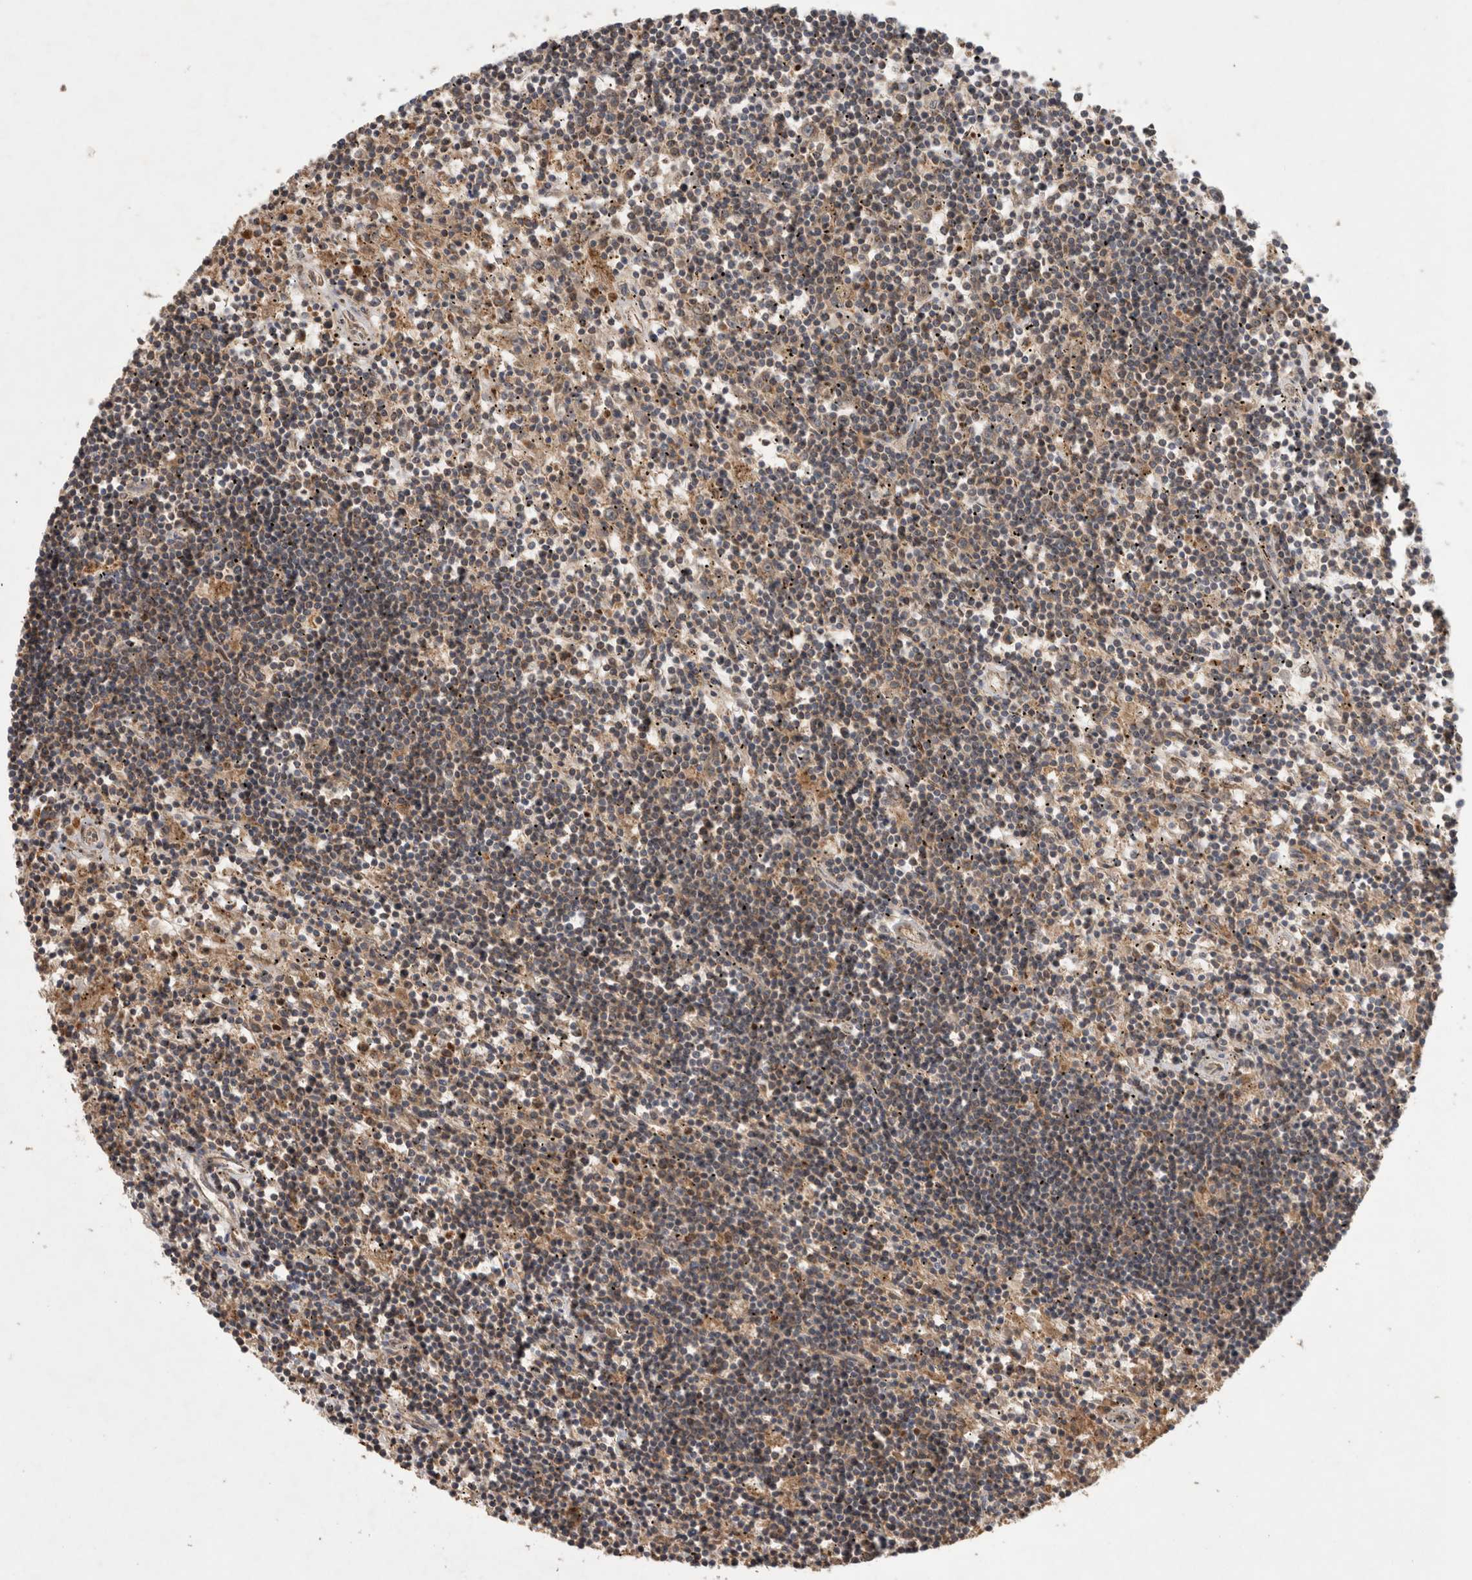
{"staining": {"intensity": "weak", "quantity": "25%-75%", "location": "cytoplasmic/membranous"}, "tissue": "lymphoma", "cell_type": "Tumor cells", "image_type": "cancer", "snomed": [{"axis": "morphology", "description": "Malignant lymphoma, non-Hodgkin's type, Low grade"}, {"axis": "topography", "description": "Spleen"}], "caption": "About 25%-75% of tumor cells in human lymphoma exhibit weak cytoplasmic/membranous protein expression as visualized by brown immunohistochemical staining.", "gene": "SERAC1", "patient": {"sex": "male", "age": 76}}